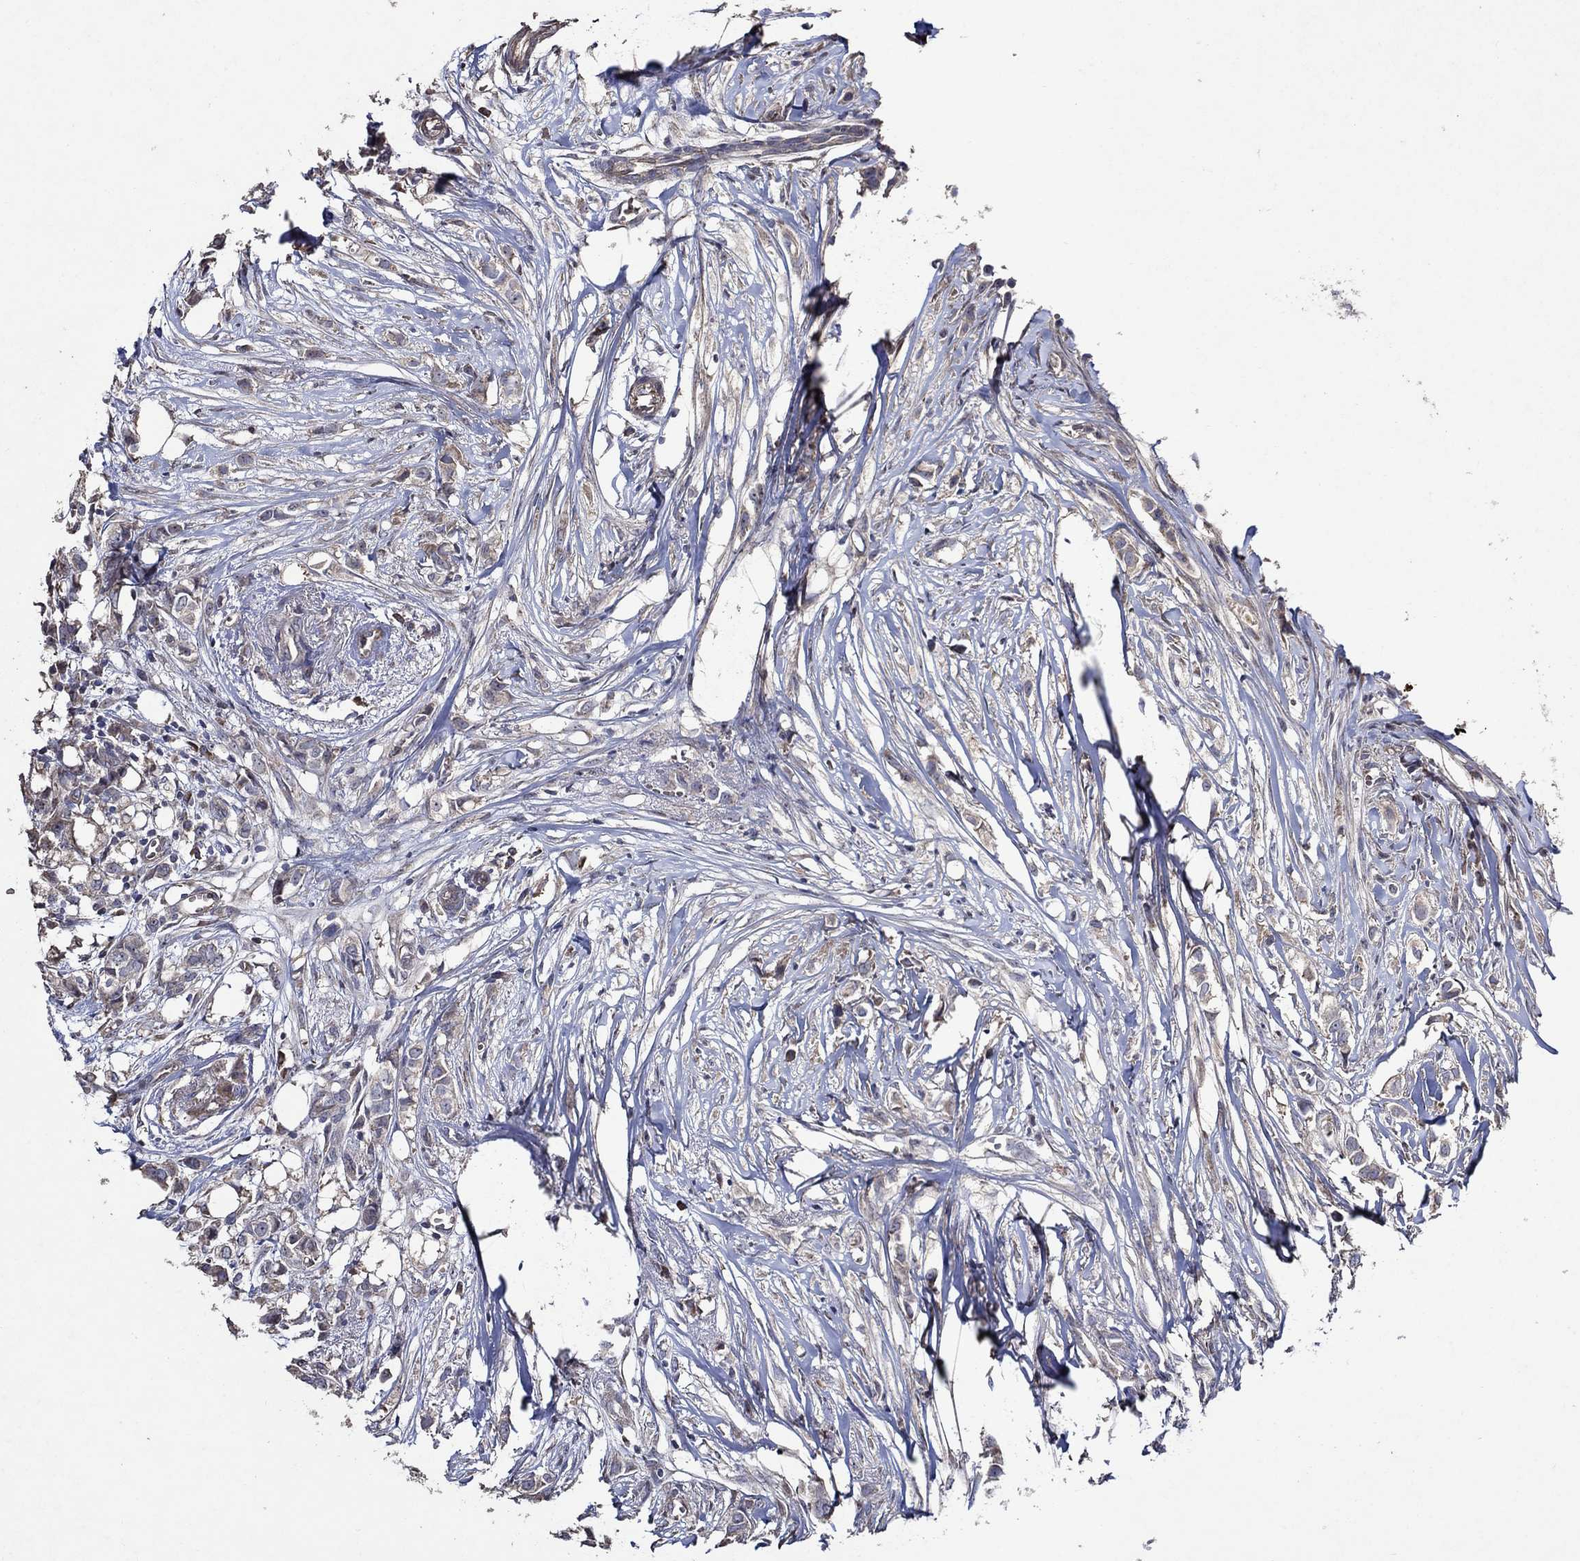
{"staining": {"intensity": "weak", "quantity": ">75%", "location": "cytoplasmic/membranous"}, "tissue": "breast cancer", "cell_type": "Tumor cells", "image_type": "cancer", "snomed": [{"axis": "morphology", "description": "Duct carcinoma"}, {"axis": "topography", "description": "Breast"}], "caption": "Tumor cells show low levels of weak cytoplasmic/membranous positivity in approximately >75% of cells in human breast intraductal carcinoma.", "gene": "HAP1", "patient": {"sex": "female", "age": 85}}